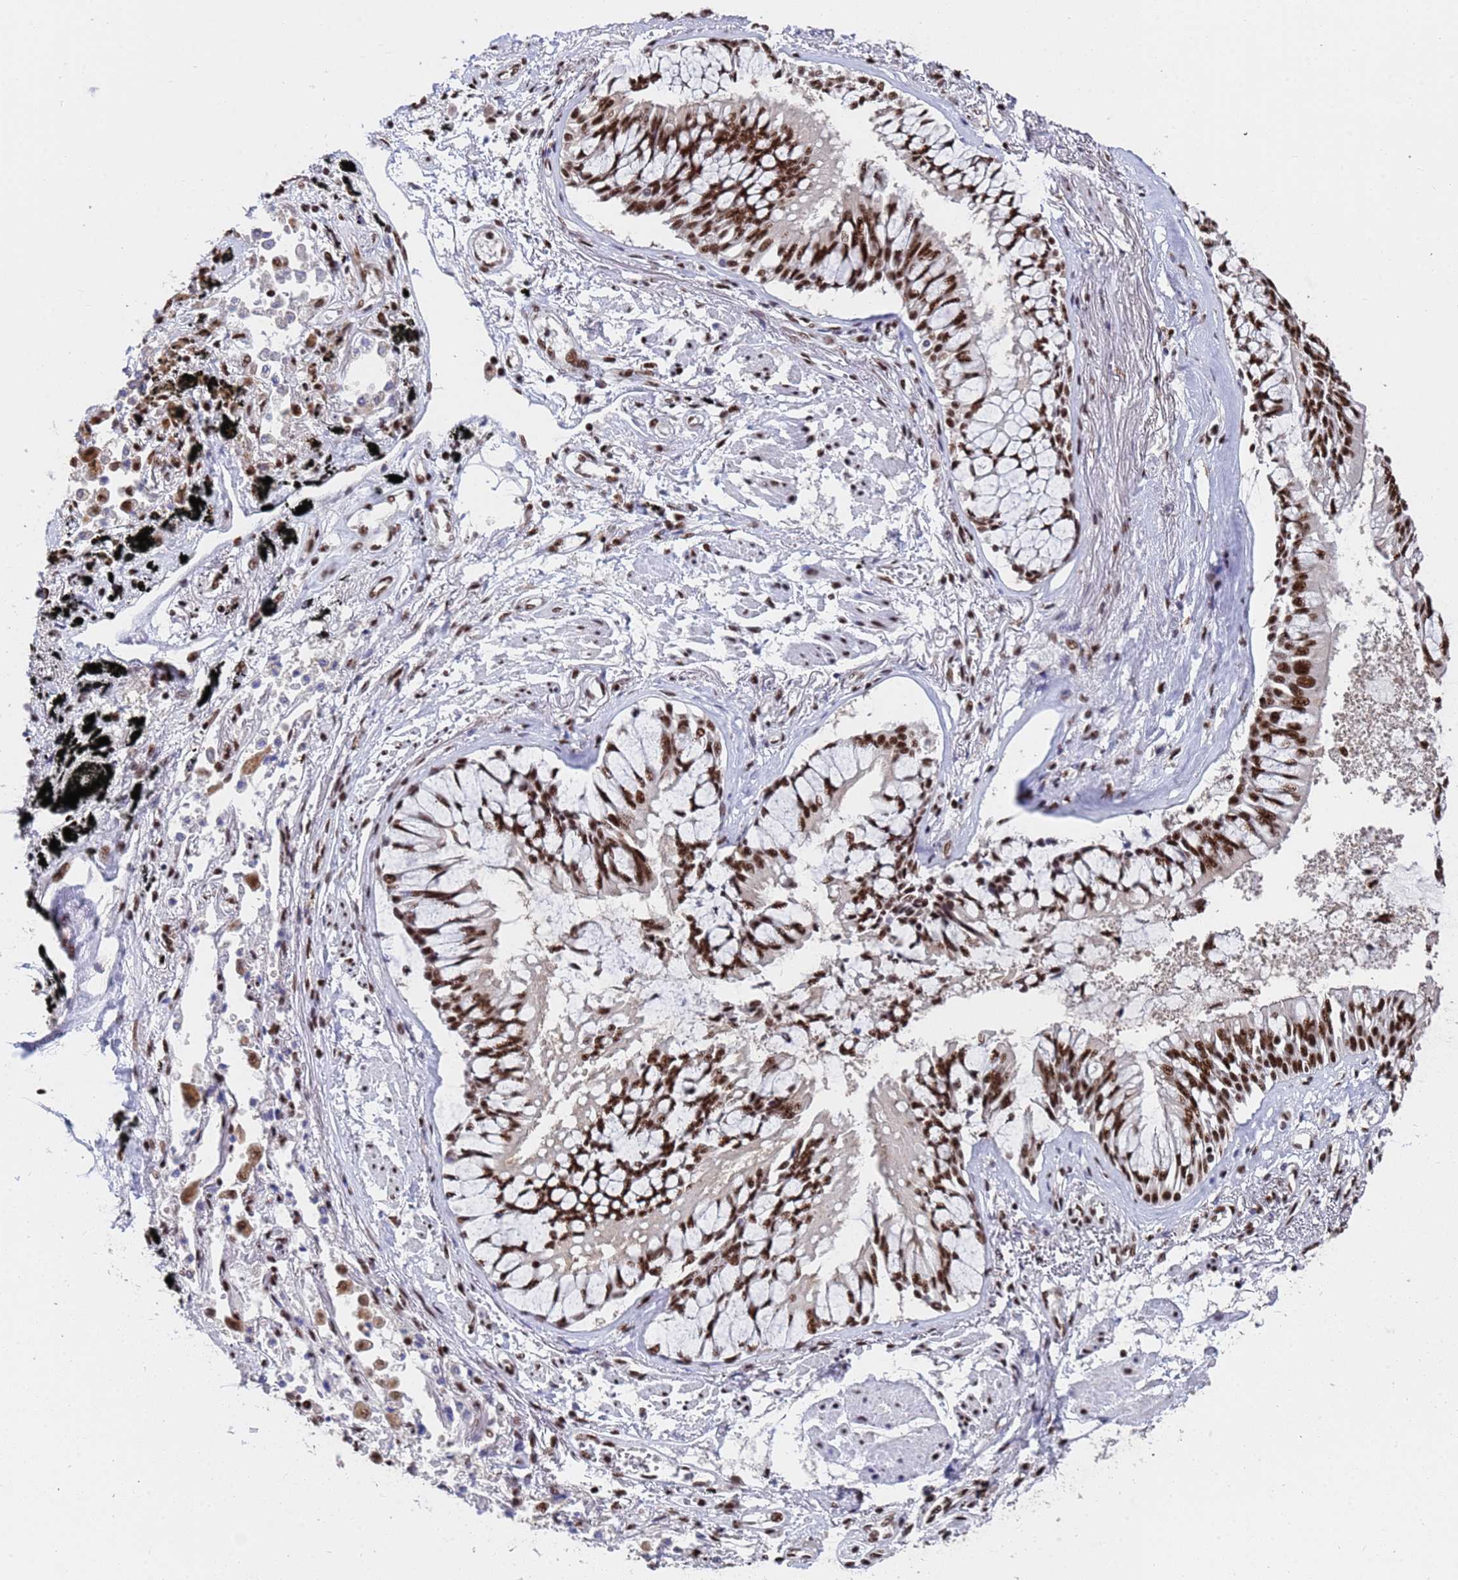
{"staining": {"intensity": "strong", "quantity": ">75%", "location": "nuclear"}, "tissue": "lung cancer", "cell_type": "Tumor cells", "image_type": "cancer", "snomed": [{"axis": "morphology", "description": "Adenocarcinoma, NOS"}, {"axis": "topography", "description": "Lung"}], "caption": "Tumor cells show high levels of strong nuclear positivity in approximately >75% of cells in human lung adenocarcinoma.", "gene": "SF3B2", "patient": {"sex": "male", "age": 67}}